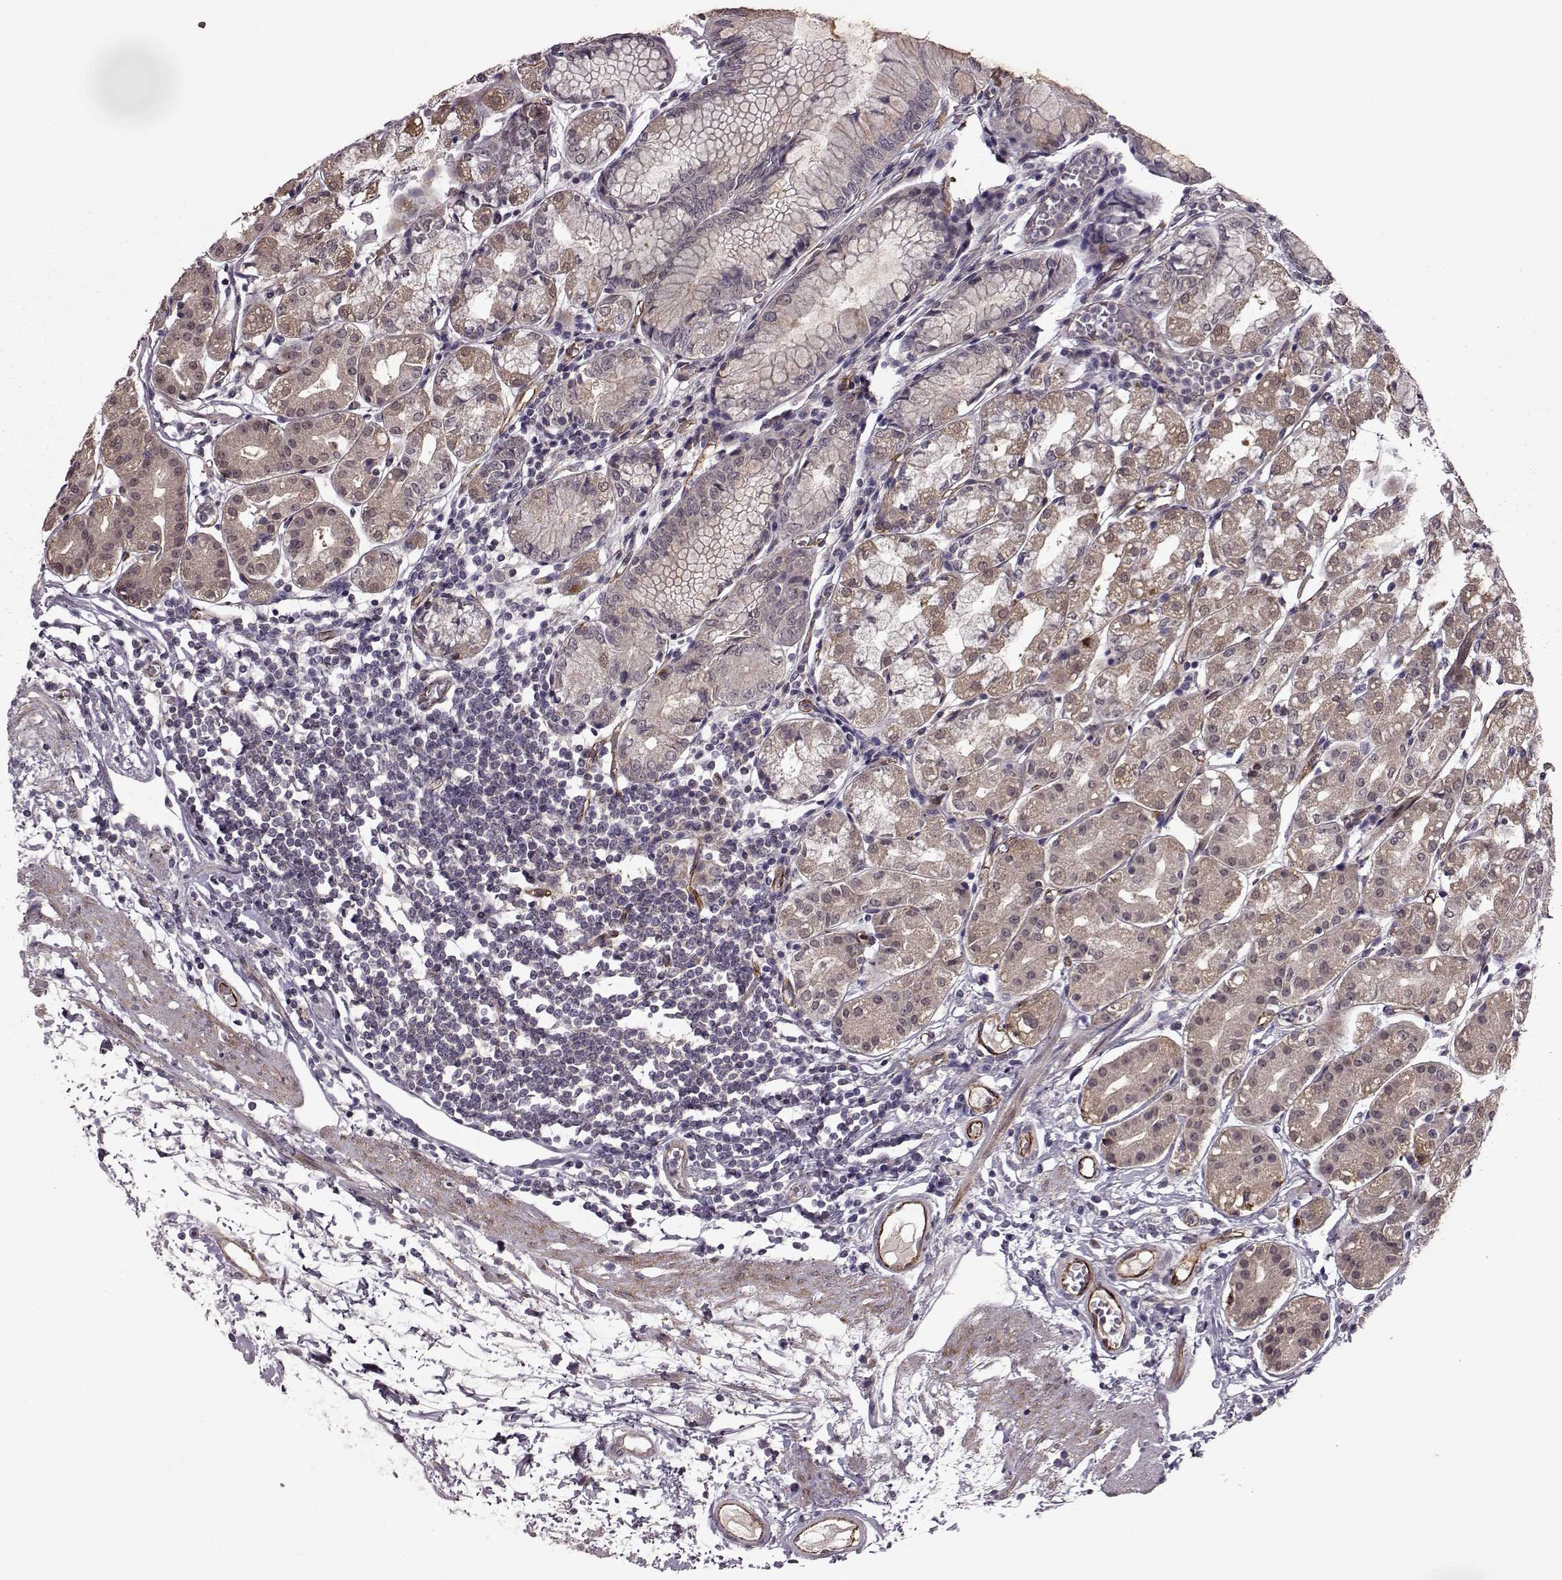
{"staining": {"intensity": "moderate", "quantity": "<25%", "location": "cytoplasmic/membranous"}, "tissue": "stomach", "cell_type": "Glandular cells", "image_type": "normal", "snomed": [{"axis": "morphology", "description": "Normal tissue, NOS"}, {"axis": "topography", "description": "Skeletal muscle"}, {"axis": "topography", "description": "Stomach"}], "caption": "The image exhibits immunohistochemical staining of unremarkable stomach. There is moderate cytoplasmic/membranous positivity is seen in about <25% of glandular cells. Nuclei are stained in blue.", "gene": "SYNPO", "patient": {"sex": "female", "age": 57}}